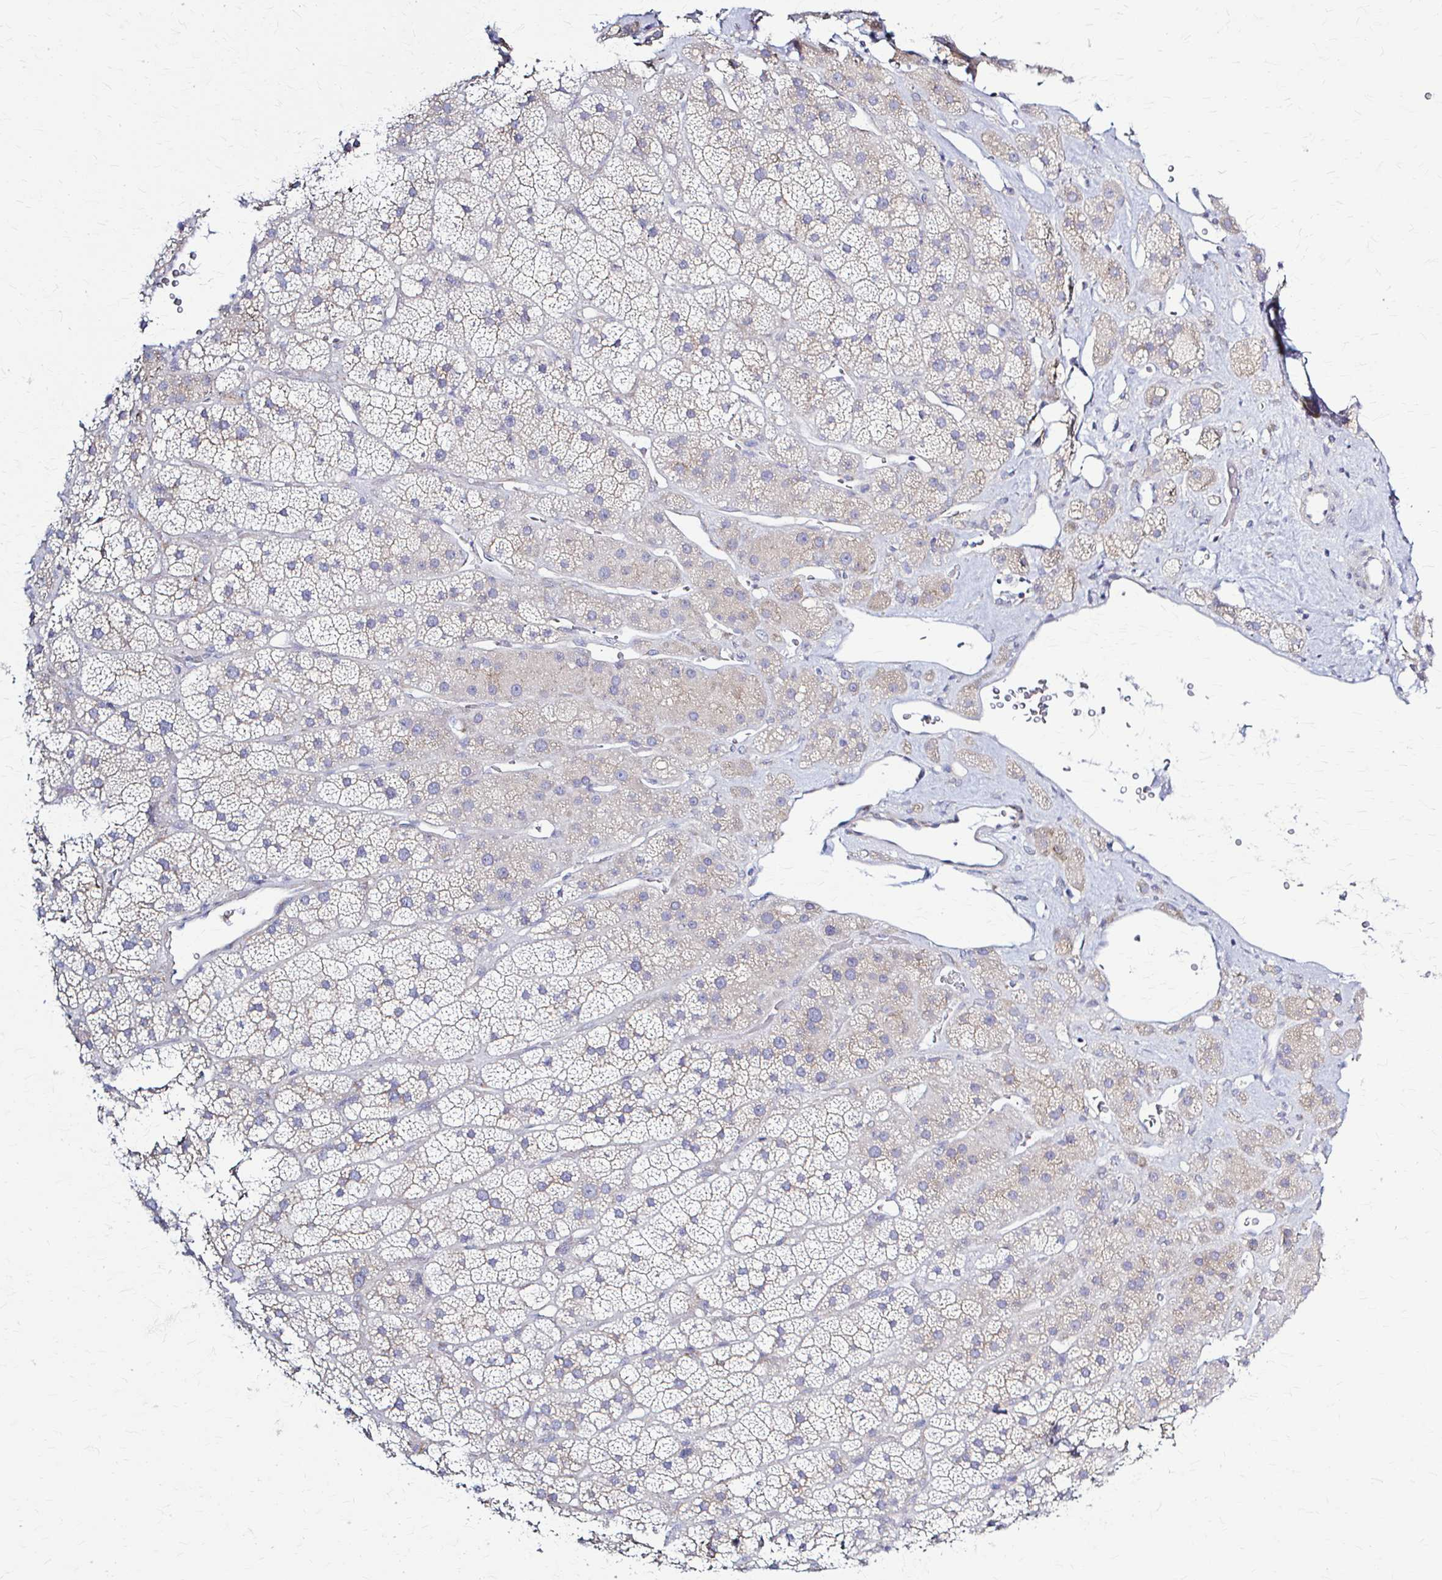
{"staining": {"intensity": "weak", "quantity": "<25%", "location": "cytoplasmic/membranous"}, "tissue": "adrenal gland", "cell_type": "Glandular cells", "image_type": "normal", "snomed": [{"axis": "morphology", "description": "Normal tissue, NOS"}, {"axis": "topography", "description": "Adrenal gland"}], "caption": "DAB immunohistochemical staining of unremarkable adrenal gland displays no significant expression in glandular cells.", "gene": "PRKRA", "patient": {"sex": "male", "age": 57}}